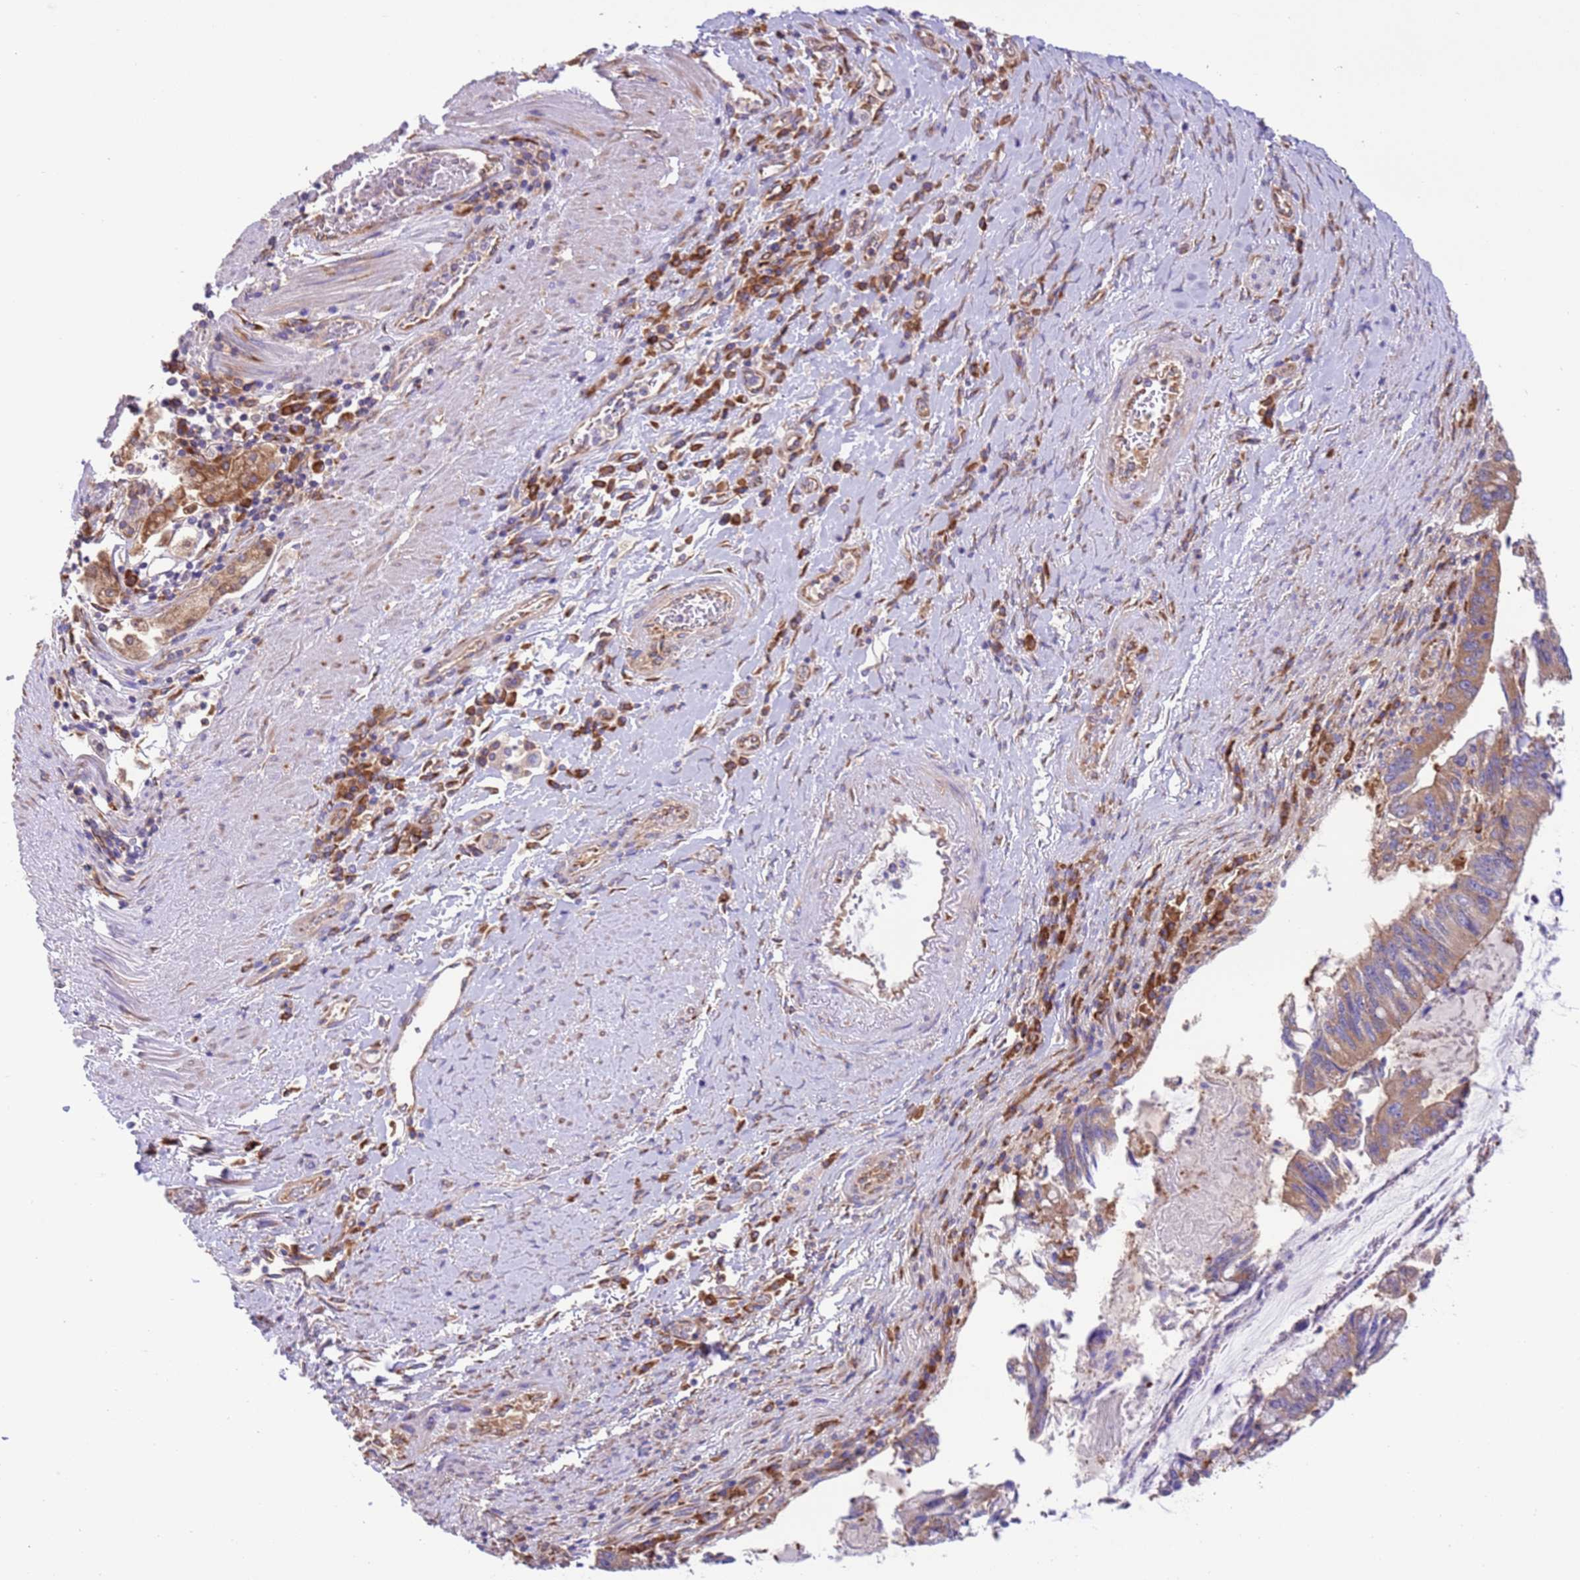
{"staining": {"intensity": "moderate", "quantity": ">75%", "location": "cytoplasmic/membranous"}, "tissue": "pancreatic cancer", "cell_type": "Tumor cells", "image_type": "cancer", "snomed": [{"axis": "morphology", "description": "Adenocarcinoma, NOS"}, {"axis": "topography", "description": "Pancreas"}], "caption": "Human adenocarcinoma (pancreatic) stained for a protein (brown) shows moderate cytoplasmic/membranous positive positivity in approximately >75% of tumor cells.", "gene": "VARS1", "patient": {"sex": "female", "age": 50}}